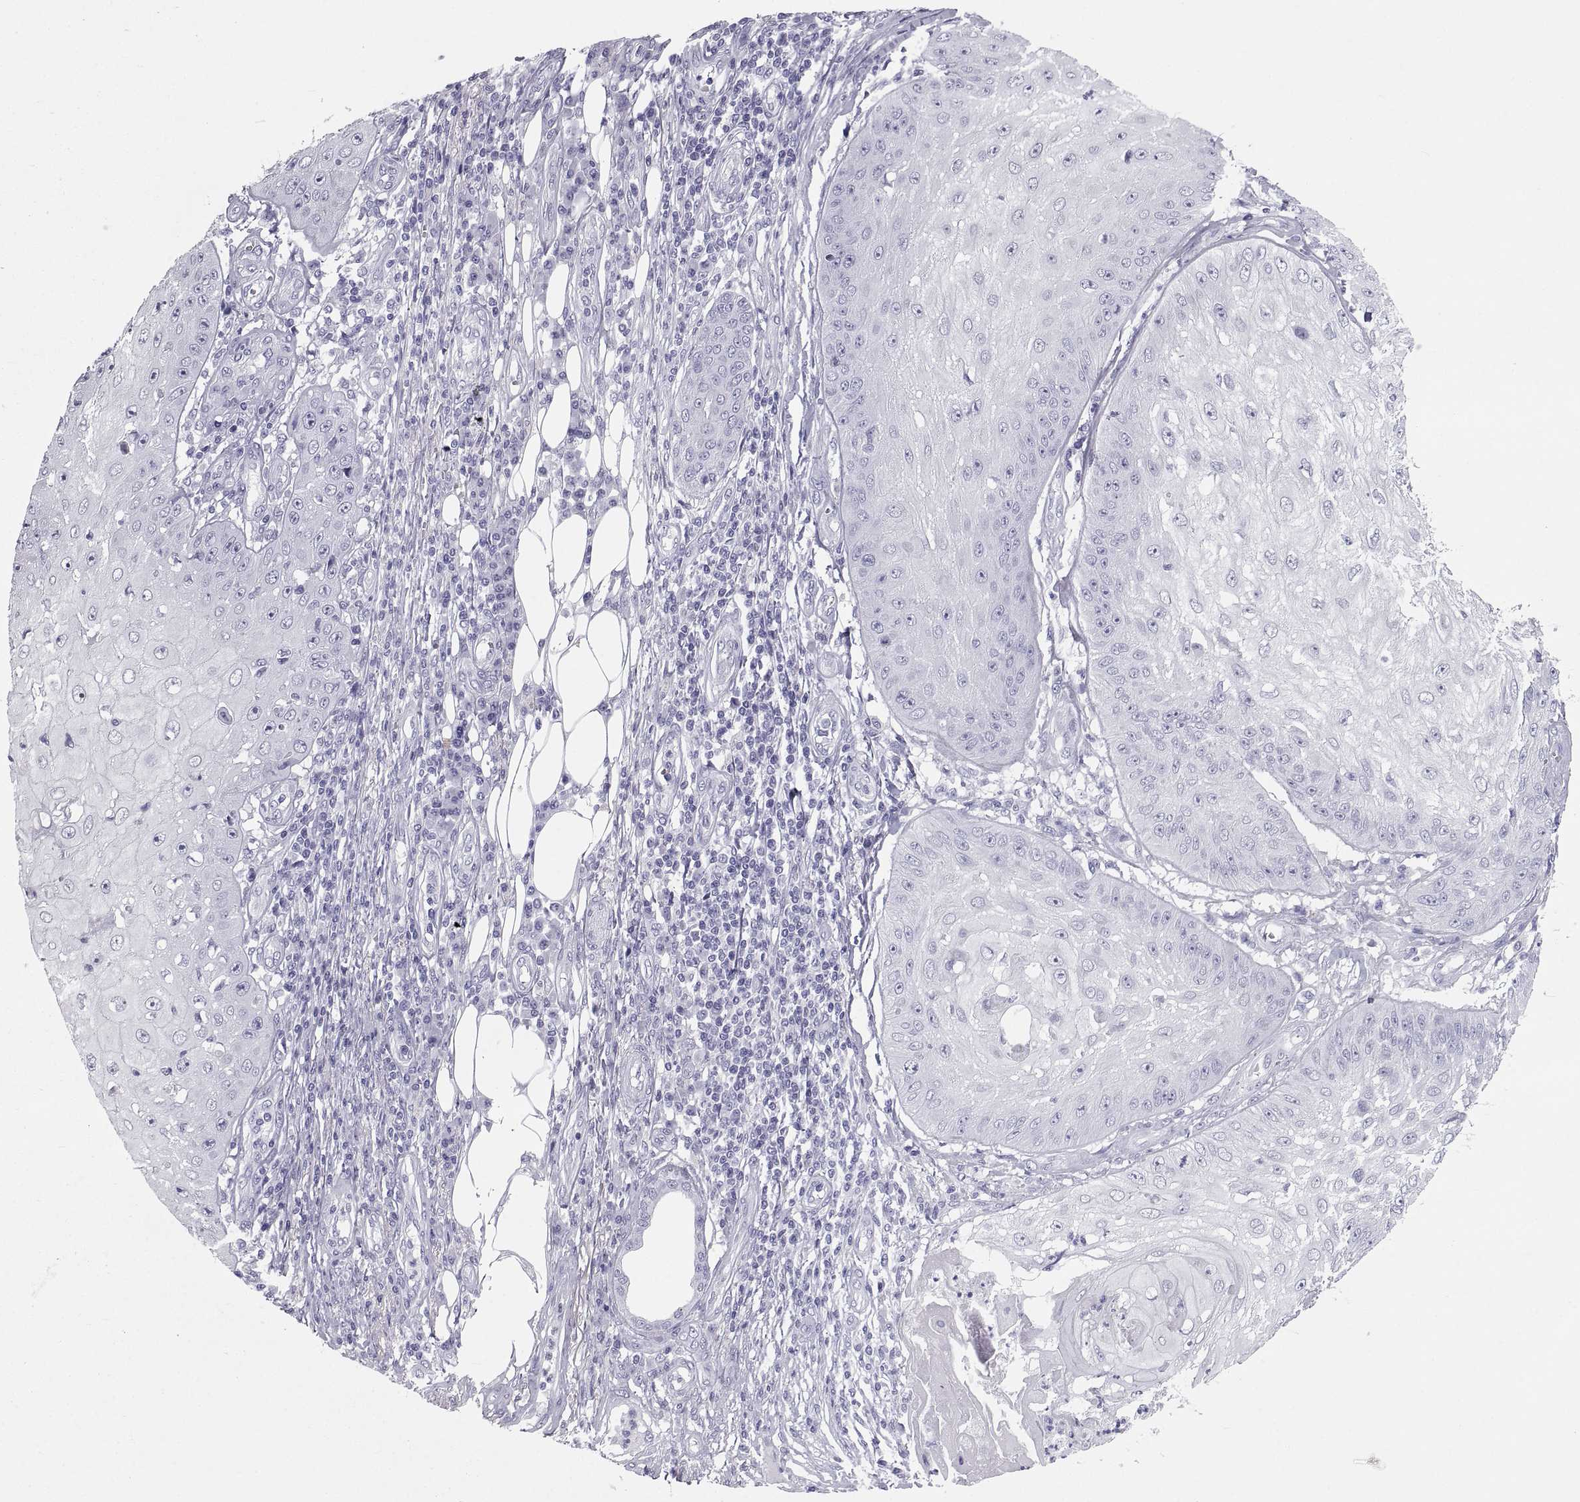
{"staining": {"intensity": "negative", "quantity": "none", "location": "none"}, "tissue": "skin cancer", "cell_type": "Tumor cells", "image_type": "cancer", "snomed": [{"axis": "morphology", "description": "Squamous cell carcinoma, NOS"}, {"axis": "topography", "description": "Skin"}], "caption": "High magnification brightfield microscopy of skin cancer stained with DAB (brown) and counterstained with hematoxylin (blue): tumor cells show no significant positivity.", "gene": "PCSK1N", "patient": {"sex": "male", "age": 70}}